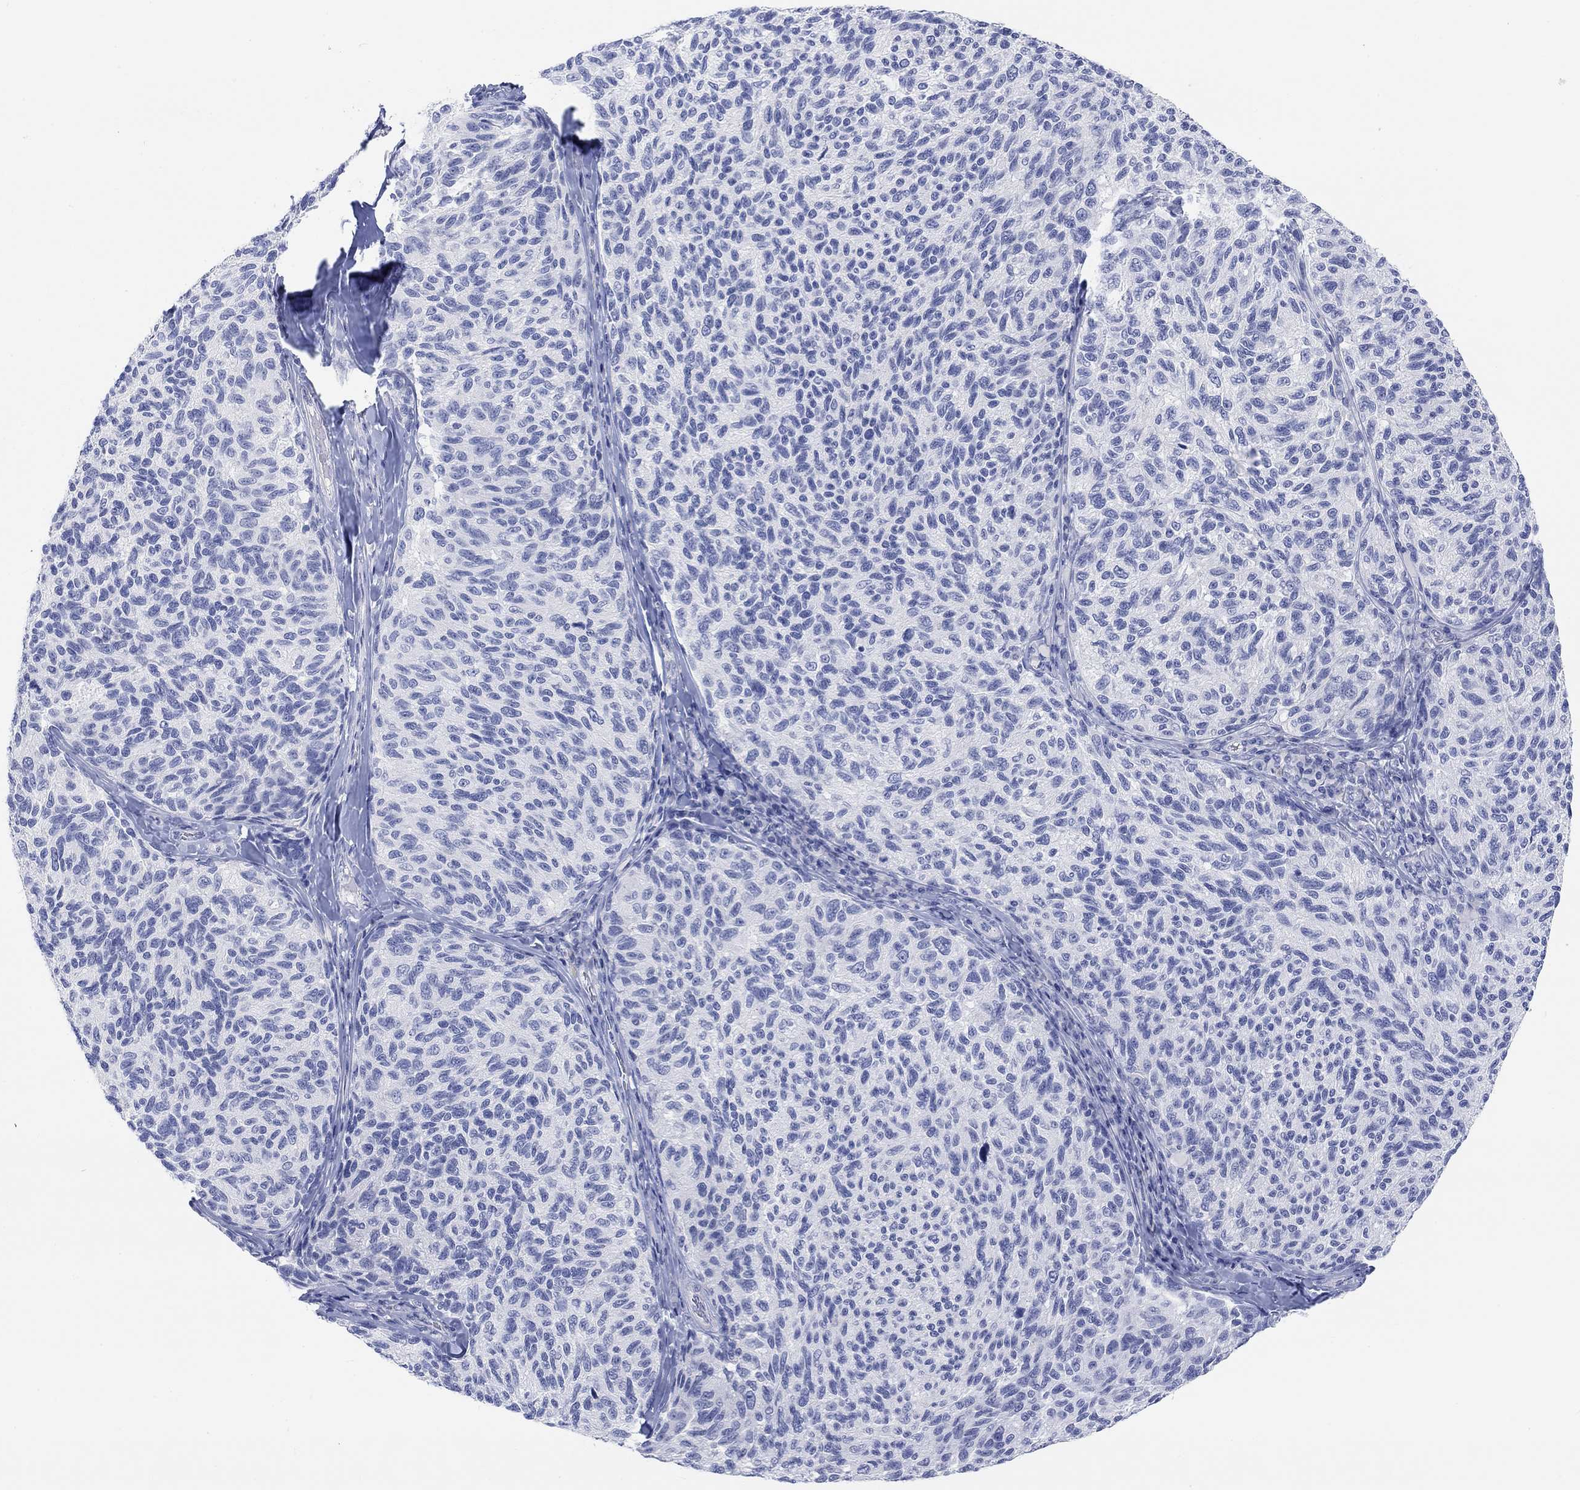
{"staining": {"intensity": "negative", "quantity": "none", "location": "none"}, "tissue": "melanoma", "cell_type": "Tumor cells", "image_type": "cancer", "snomed": [{"axis": "morphology", "description": "Malignant melanoma, NOS"}, {"axis": "topography", "description": "Skin"}], "caption": "This histopathology image is of melanoma stained with IHC to label a protein in brown with the nuclei are counter-stained blue. There is no positivity in tumor cells. (Brightfield microscopy of DAB (3,3'-diaminobenzidine) immunohistochemistry at high magnification).", "gene": "XIRP2", "patient": {"sex": "female", "age": 73}}